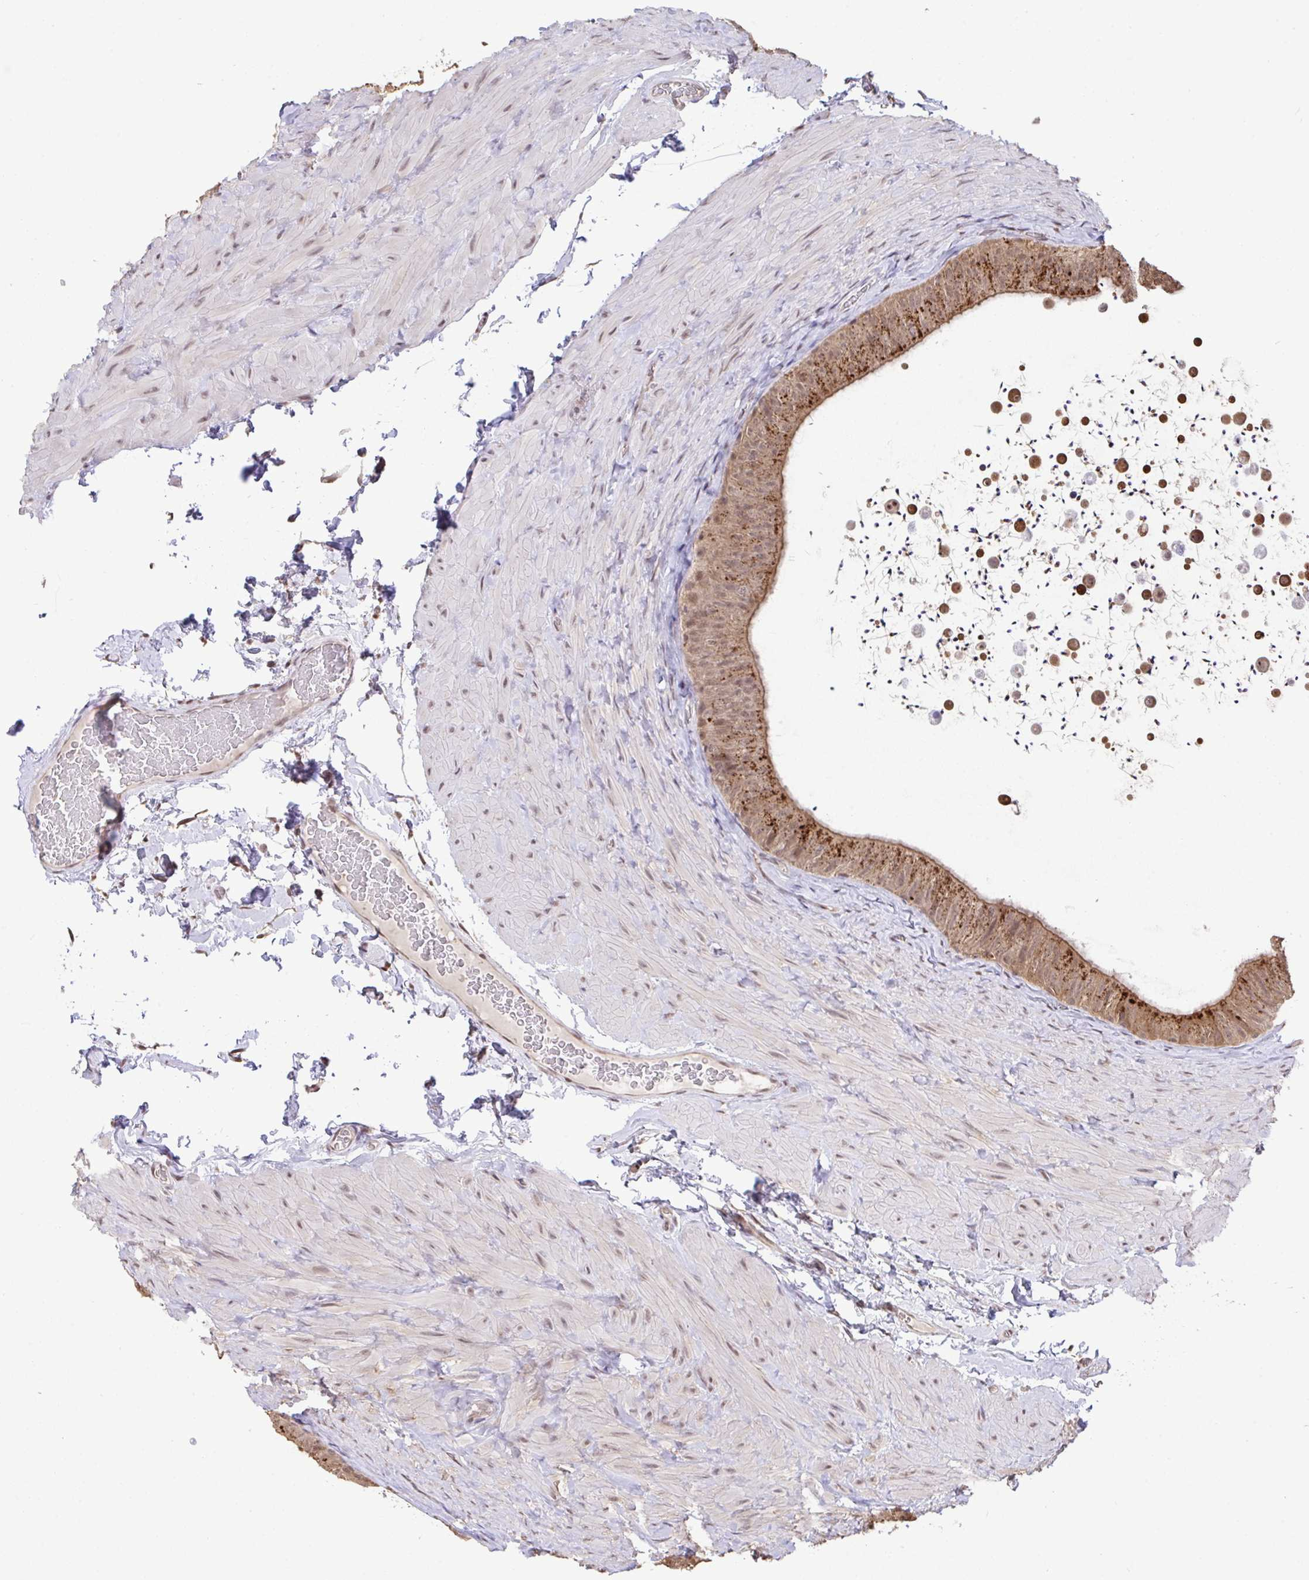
{"staining": {"intensity": "moderate", "quantity": ">75%", "location": "cytoplasmic/membranous"}, "tissue": "epididymis", "cell_type": "Glandular cells", "image_type": "normal", "snomed": [{"axis": "morphology", "description": "Normal tissue, NOS"}, {"axis": "topography", "description": "Epididymis, spermatic cord, NOS"}, {"axis": "topography", "description": "Epididymis"}], "caption": "Glandular cells exhibit medium levels of moderate cytoplasmic/membranous positivity in about >75% of cells in benign epididymis. (Brightfield microscopy of DAB IHC at high magnification).", "gene": "C12orf57", "patient": {"sex": "male", "age": 31}}